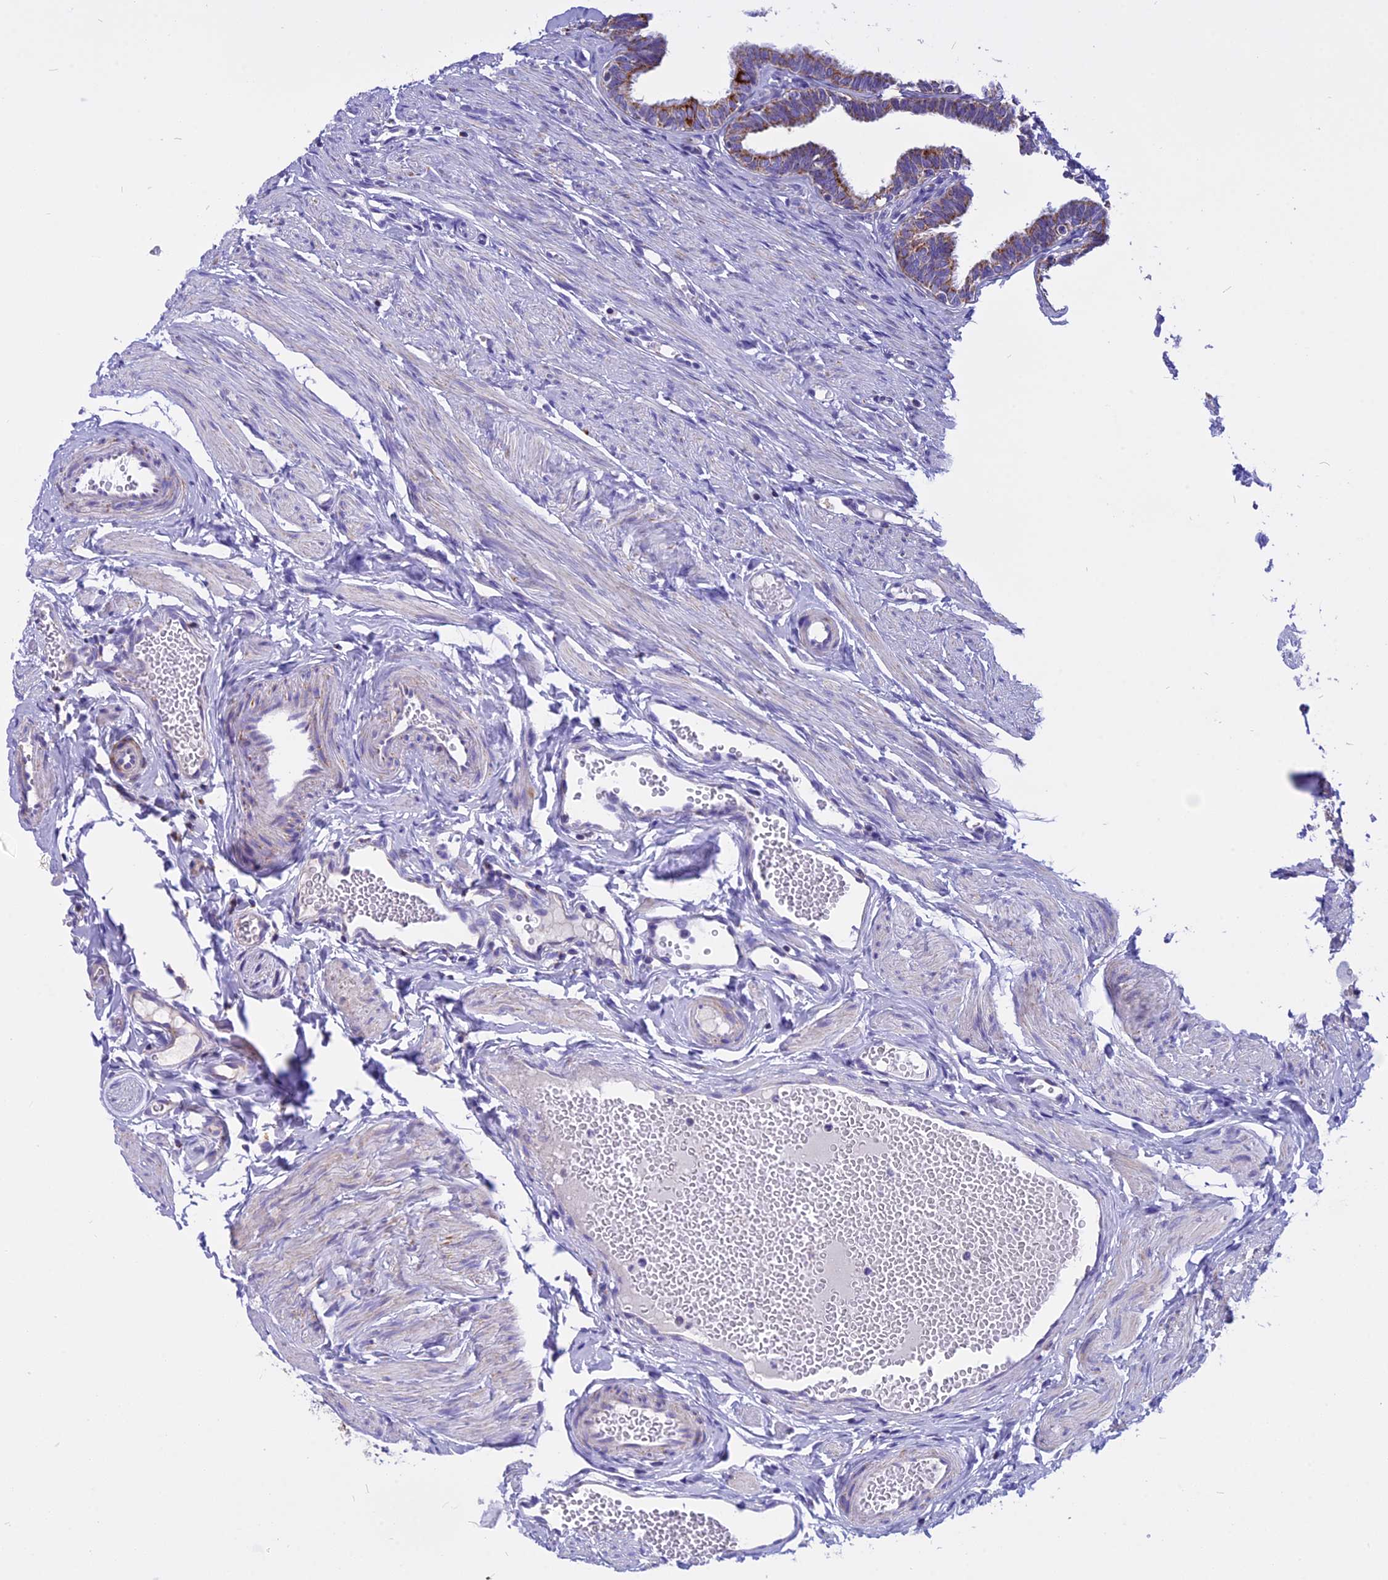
{"staining": {"intensity": "moderate", "quantity": ">75%", "location": "cytoplasmic/membranous"}, "tissue": "fallopian tube", "cell_type": "Glandular cells", "image_type": "normal", "snomed": [{"axis": "morphology", "description": "Normal tissue, NOS"}, {"axis": "topography", "description": "Fallopian tube"}, {"axis": "topography", "description": "Ovary"}], "caption": "This is a photomicrograph of immunohistochemistry (IHC) staining of normal fallopian tube, which shows moderate positivity in the cytoplasmic/membranous of glandular cells.", "gene": "VDAC2", "patient": {"sex": "female", "age": 23}}